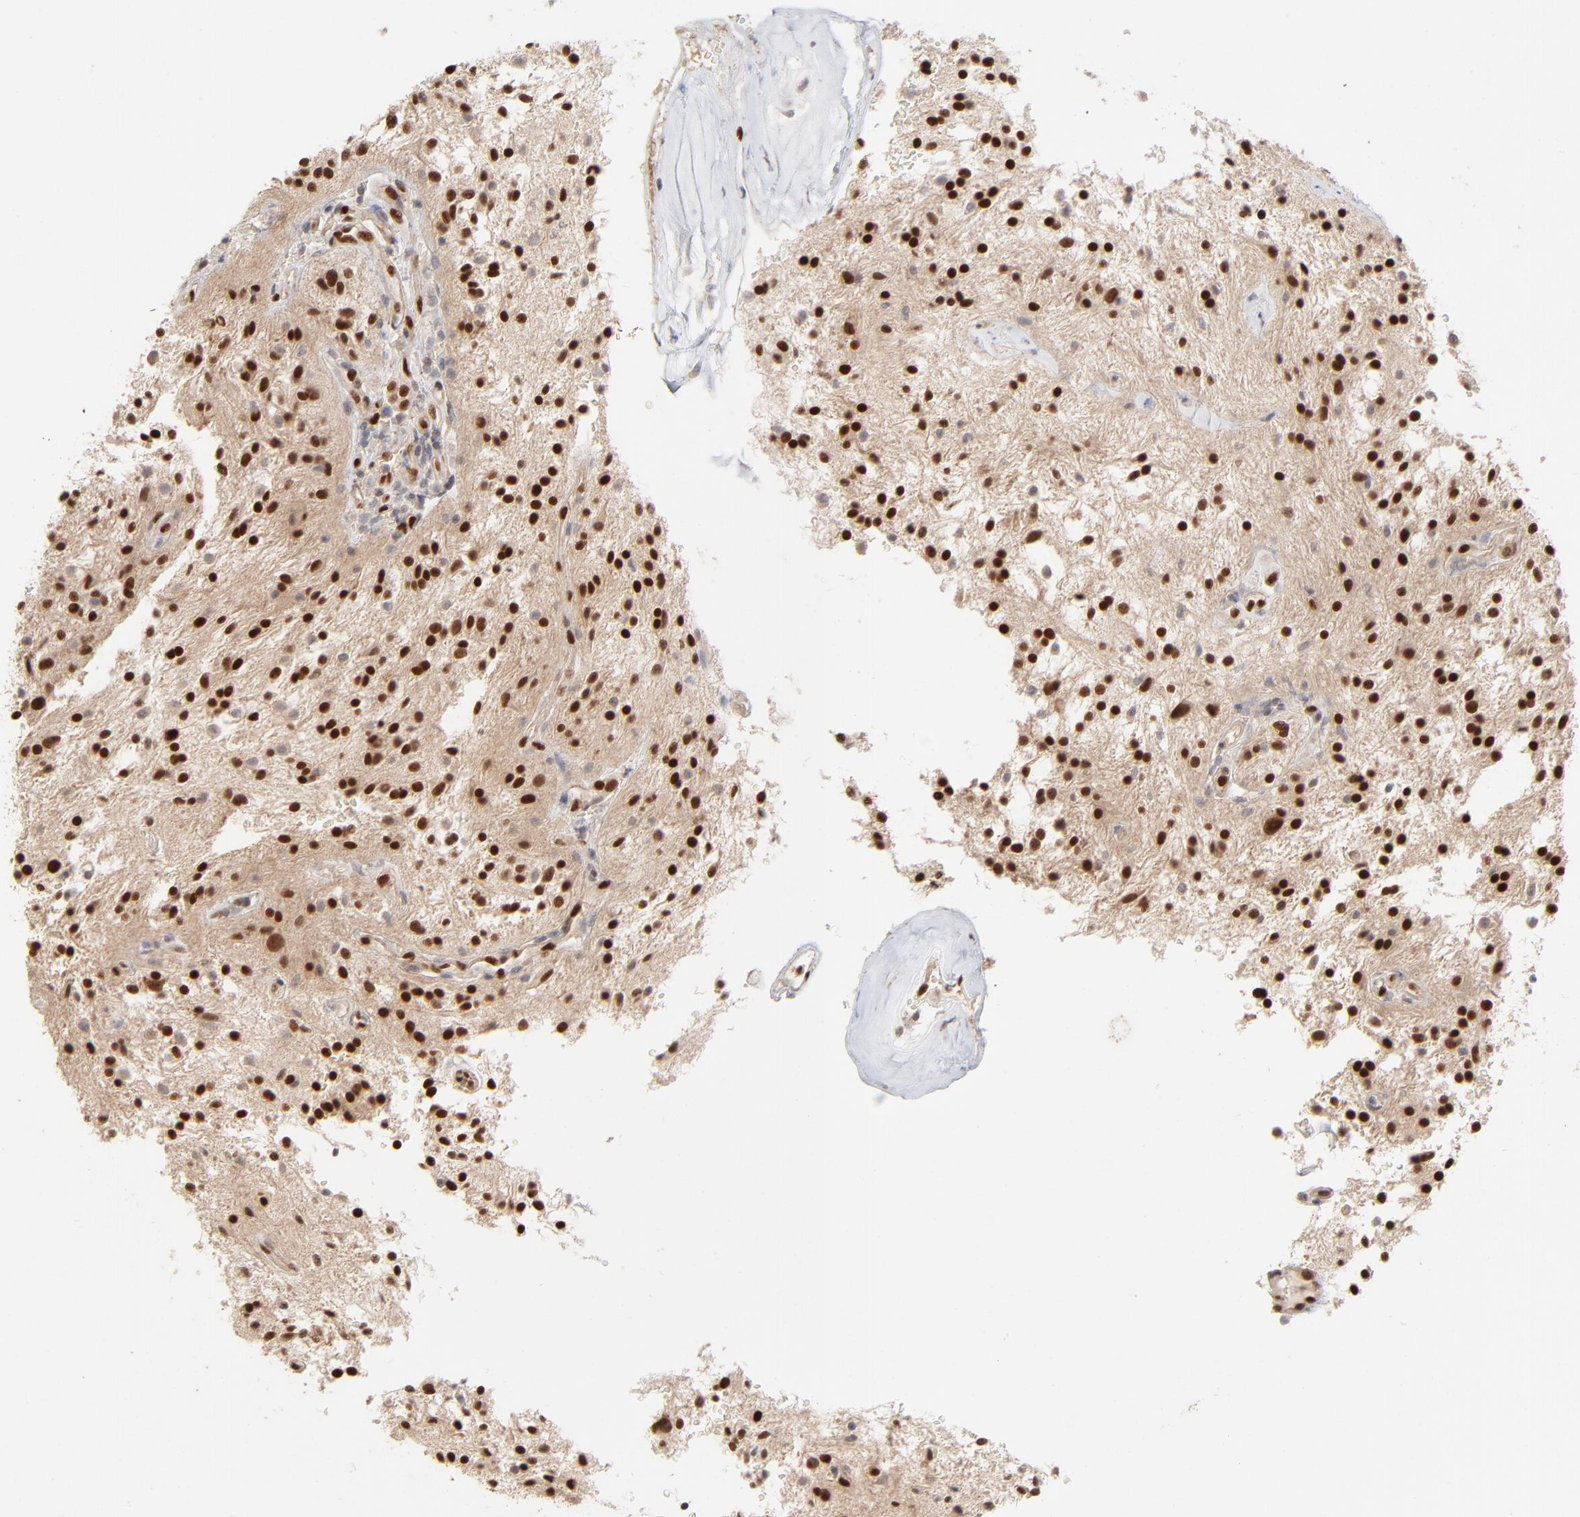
{"staining": {"intensity": "strong", "quantity": ">75%", "location": "nuclear"}, "tissue": "glioma", "cell_type": "Tumor cells", "image_type": "cancer", "snomed": [{"axis": "morphology", "description": "Glioma, malignant, NOS"}, {"axis": "topography", "description": "Cerebellum"}], "caption": "An image of glioma (malignant) stained for a protein exhibits strong nuclear brown staining in tumor cells. (DAB (3,3'-diaminobenzidine) IHC, brown staining for protein, blue staining for nuclei).", "gene": "NFIB", "patient": {"sex": "female", "age": 10}}